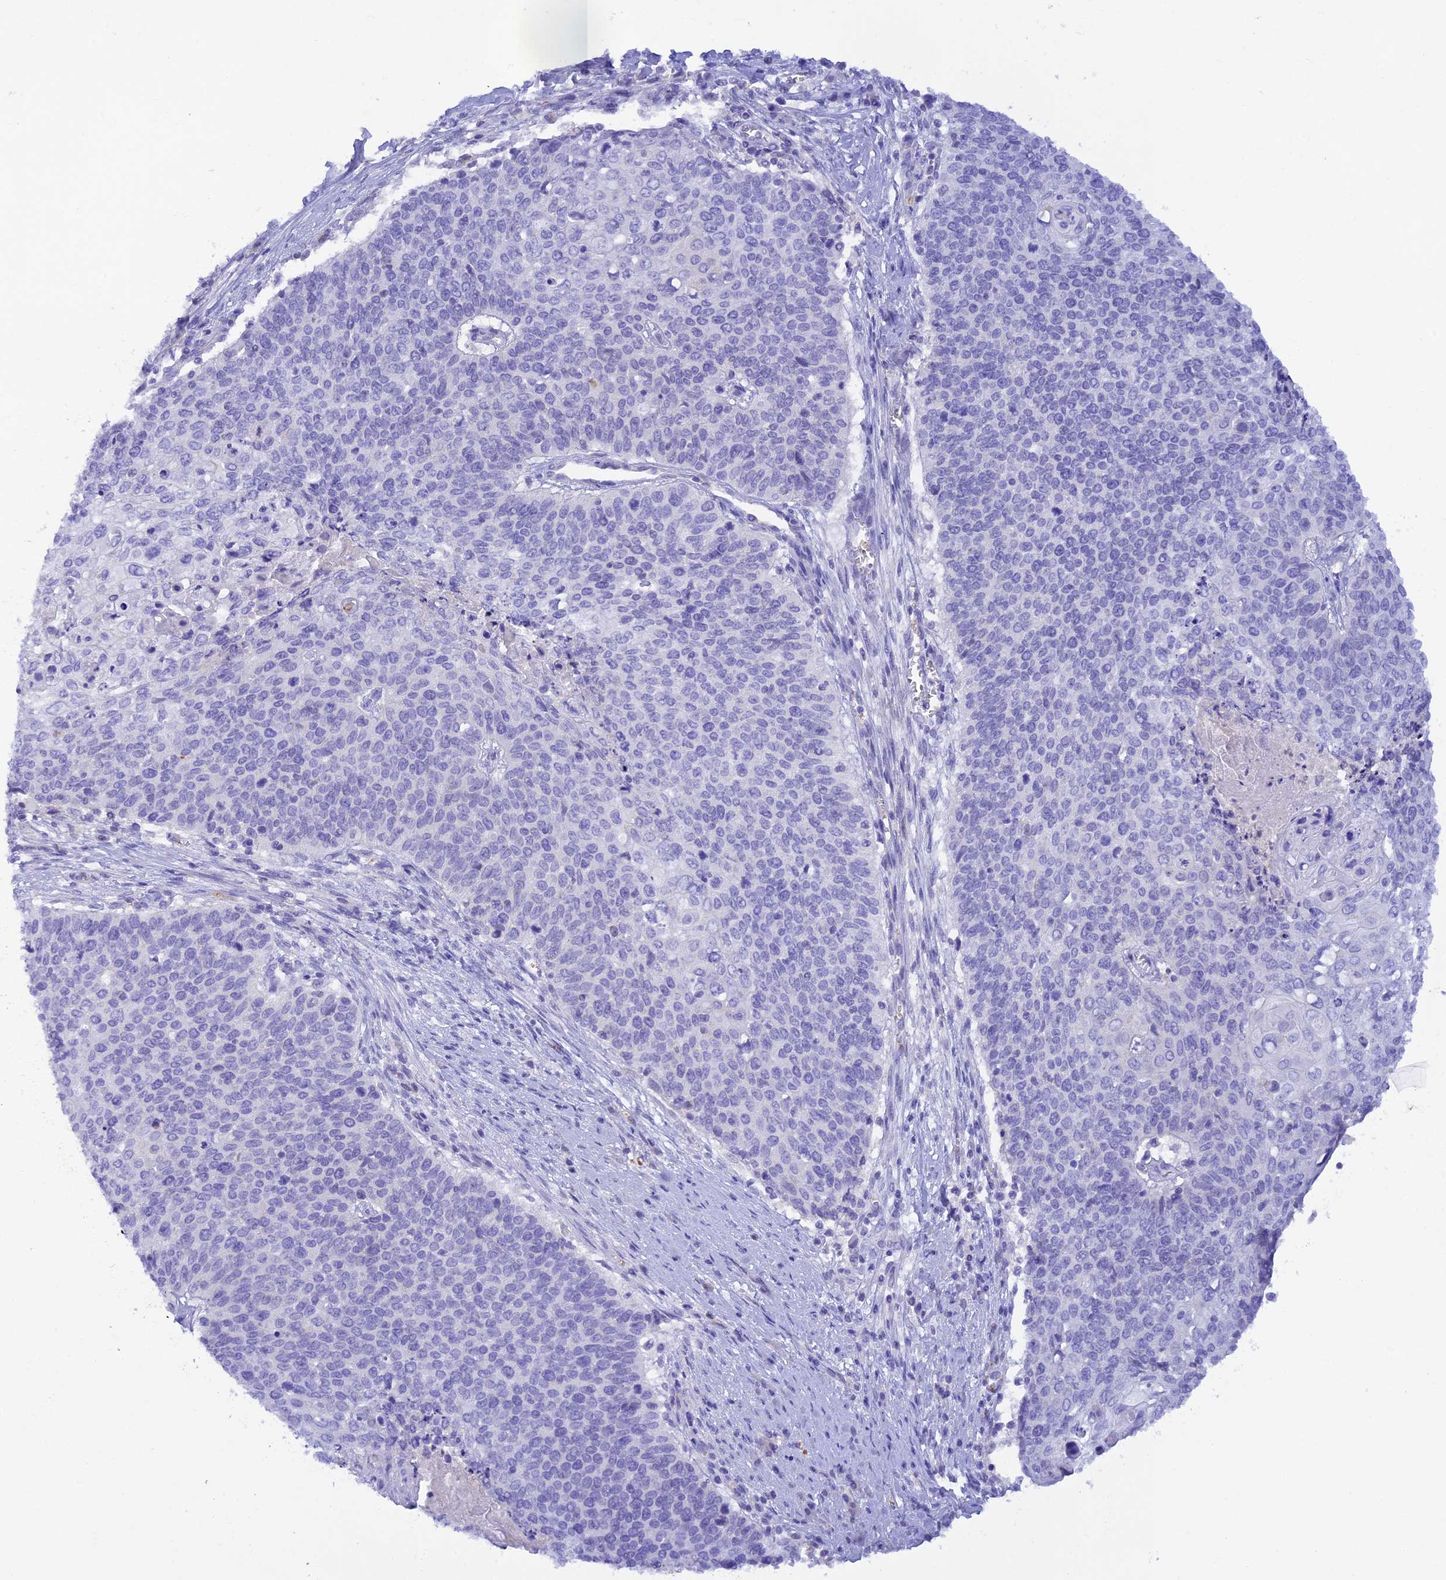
{"staining": {"intensity": "negative", "quantity": "none", "location": "none"}, "tissue": "cervical cancer", "cell_type": "Tumor cells", "image_type": "cancer", "snomed": [{"axis": "morphology", "description": "Squamous cell carcinoma, NOS"}, {"axis": "topography", "description": "Cervix"}], "caption": "Tumor cells show no significant expression in cervical cancer (squamous cell carcinoma).", "gene": "HDHD2", "patient": {"sex": "female", "age": 39}}